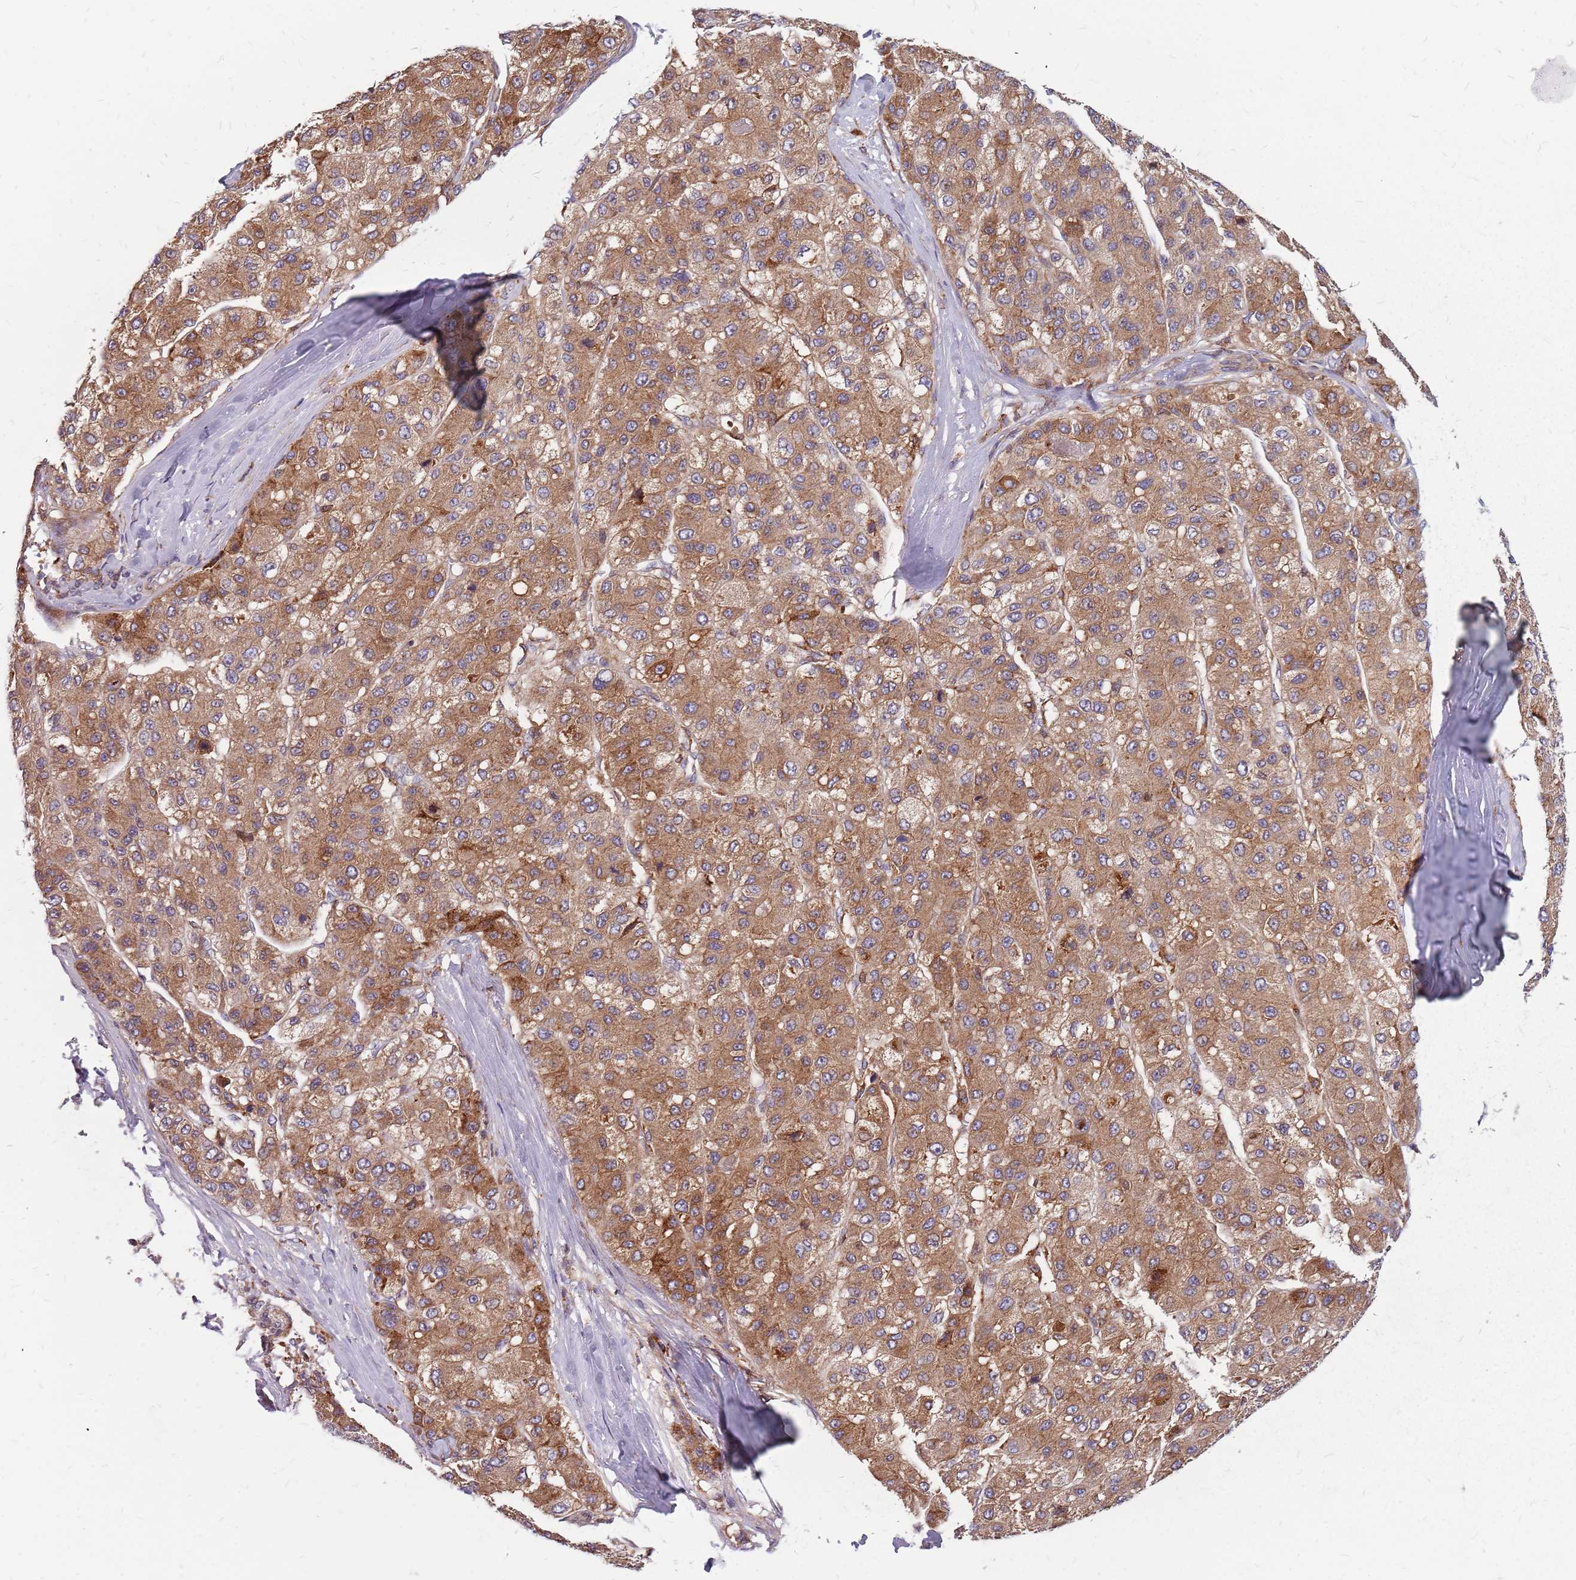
{"staining": {"intensity": "moderate", "quantity": ">75%", "location": "cytoplasmic/membranous"}, "tissue": "liver cancer", "cell_type": "Tumor cells", "image_type": "cancer", "snomed": [{"axis": "morphology", "description": "Carcinoma, Hepatocellular, NOS"}, {"axis": "topography", "description": "Liver"}], "caption": "IHC micrograph of human hepatocellular carcinoma (liver) stained for a protein (brown), which demonstrates medium levels of moderate cytoplasmic/membranous expression in approximately >75% of tumor cells.", "gene": "NME4", "patient": {"sex": "male", "age": 80}}